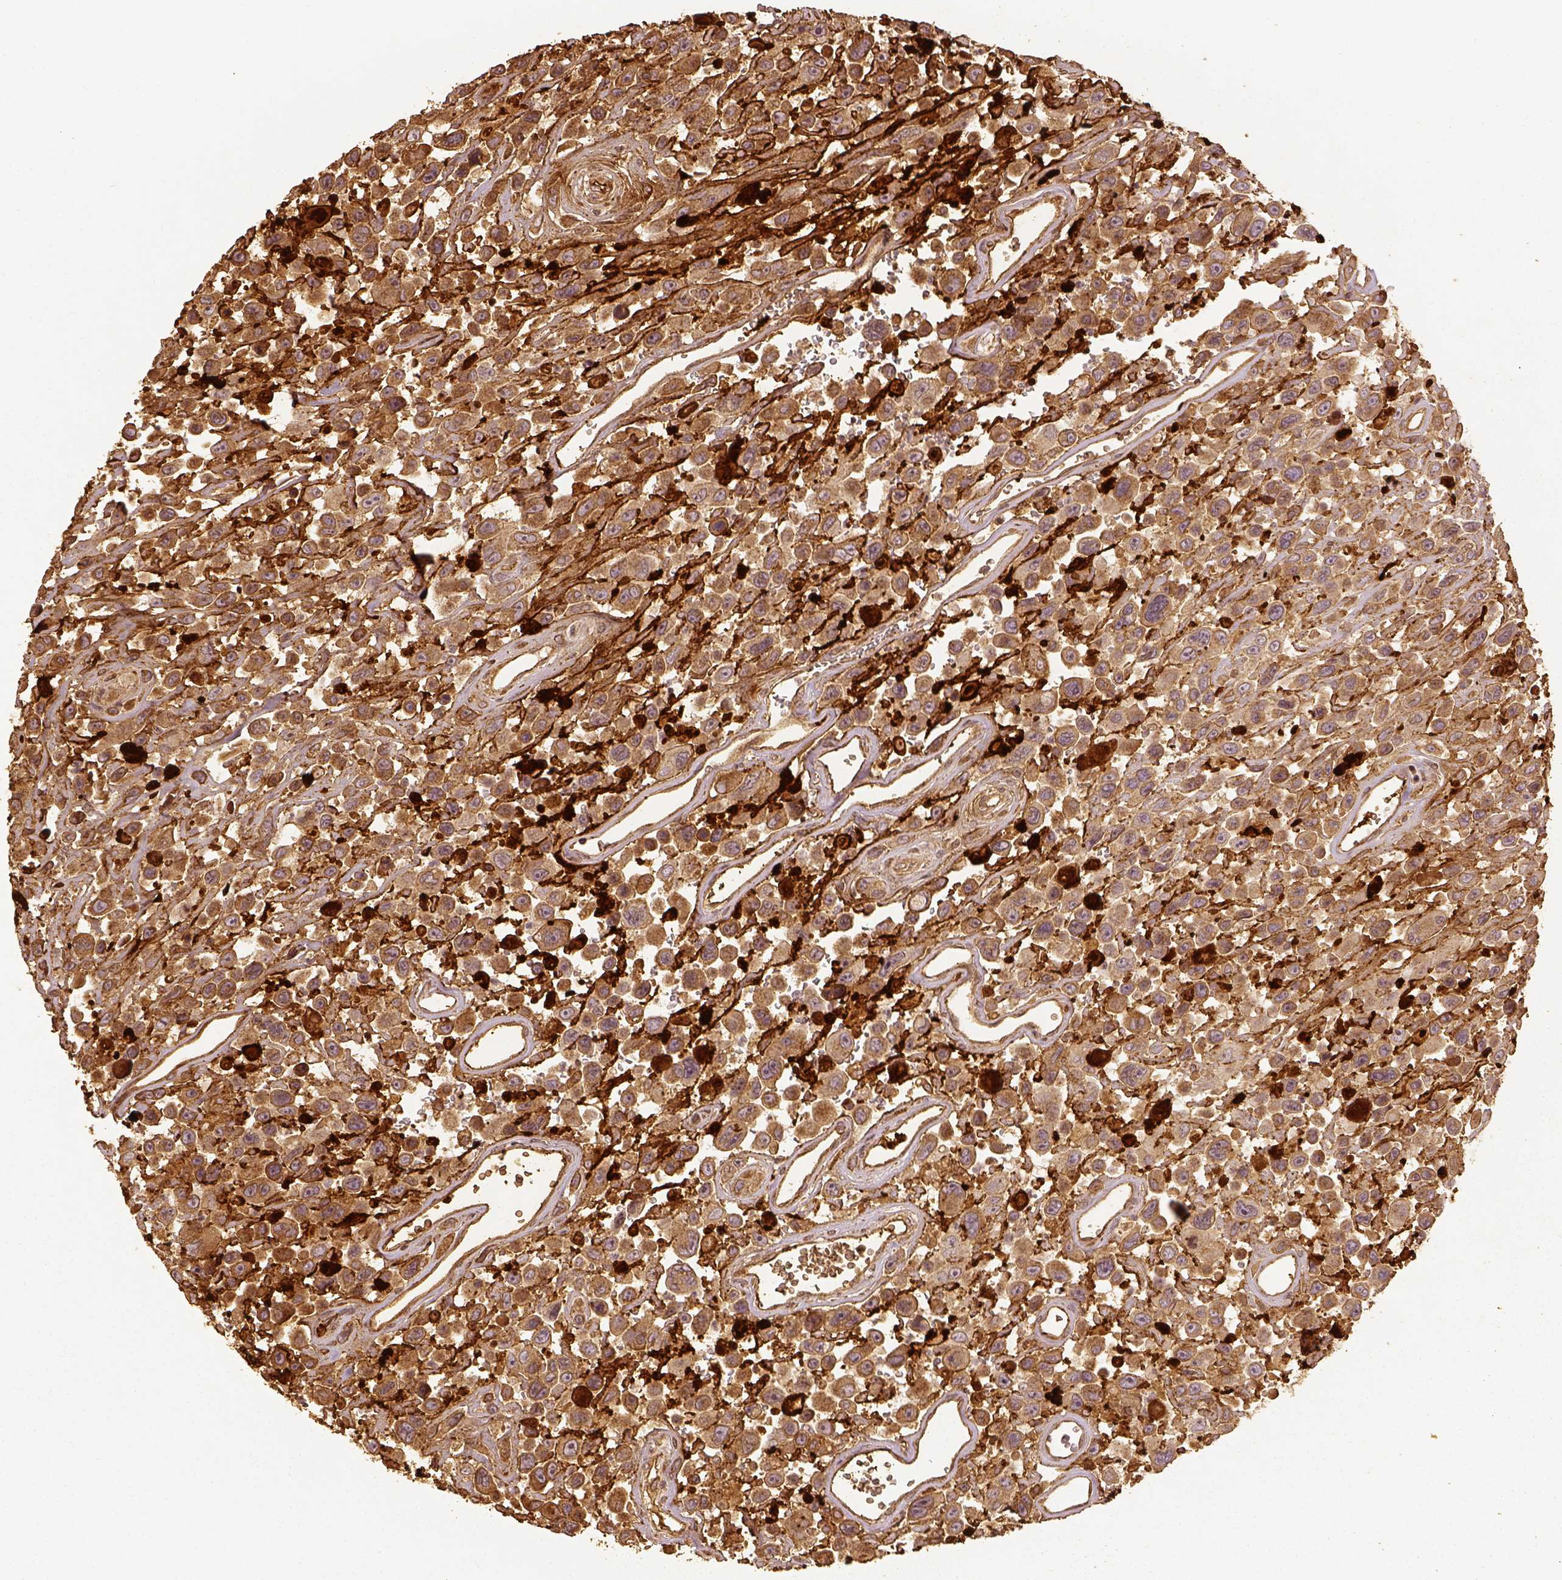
{"staining": {"intensity": "weak", "quantity": ">75%", "location": "cytoplasmic/membranous"}, "tissue": "urothelial cancer", "cell_type": "Tumor cells", "image_type": "cancer", "snomed": [{"axis": "morphology", "description": "Urothelial carcinoma, High grade"}, {"axis": "topography", "description": "Urinary bladder"}], "caption": "DAB immunohistochemical staining of urothelial carcinoma (high-grade) exhibits weak cytoplasmic/membranous protein staining in about >75% of tumor cells.", "gene": "VEGFA", "patient": {"sex": "male", "age": 53}}